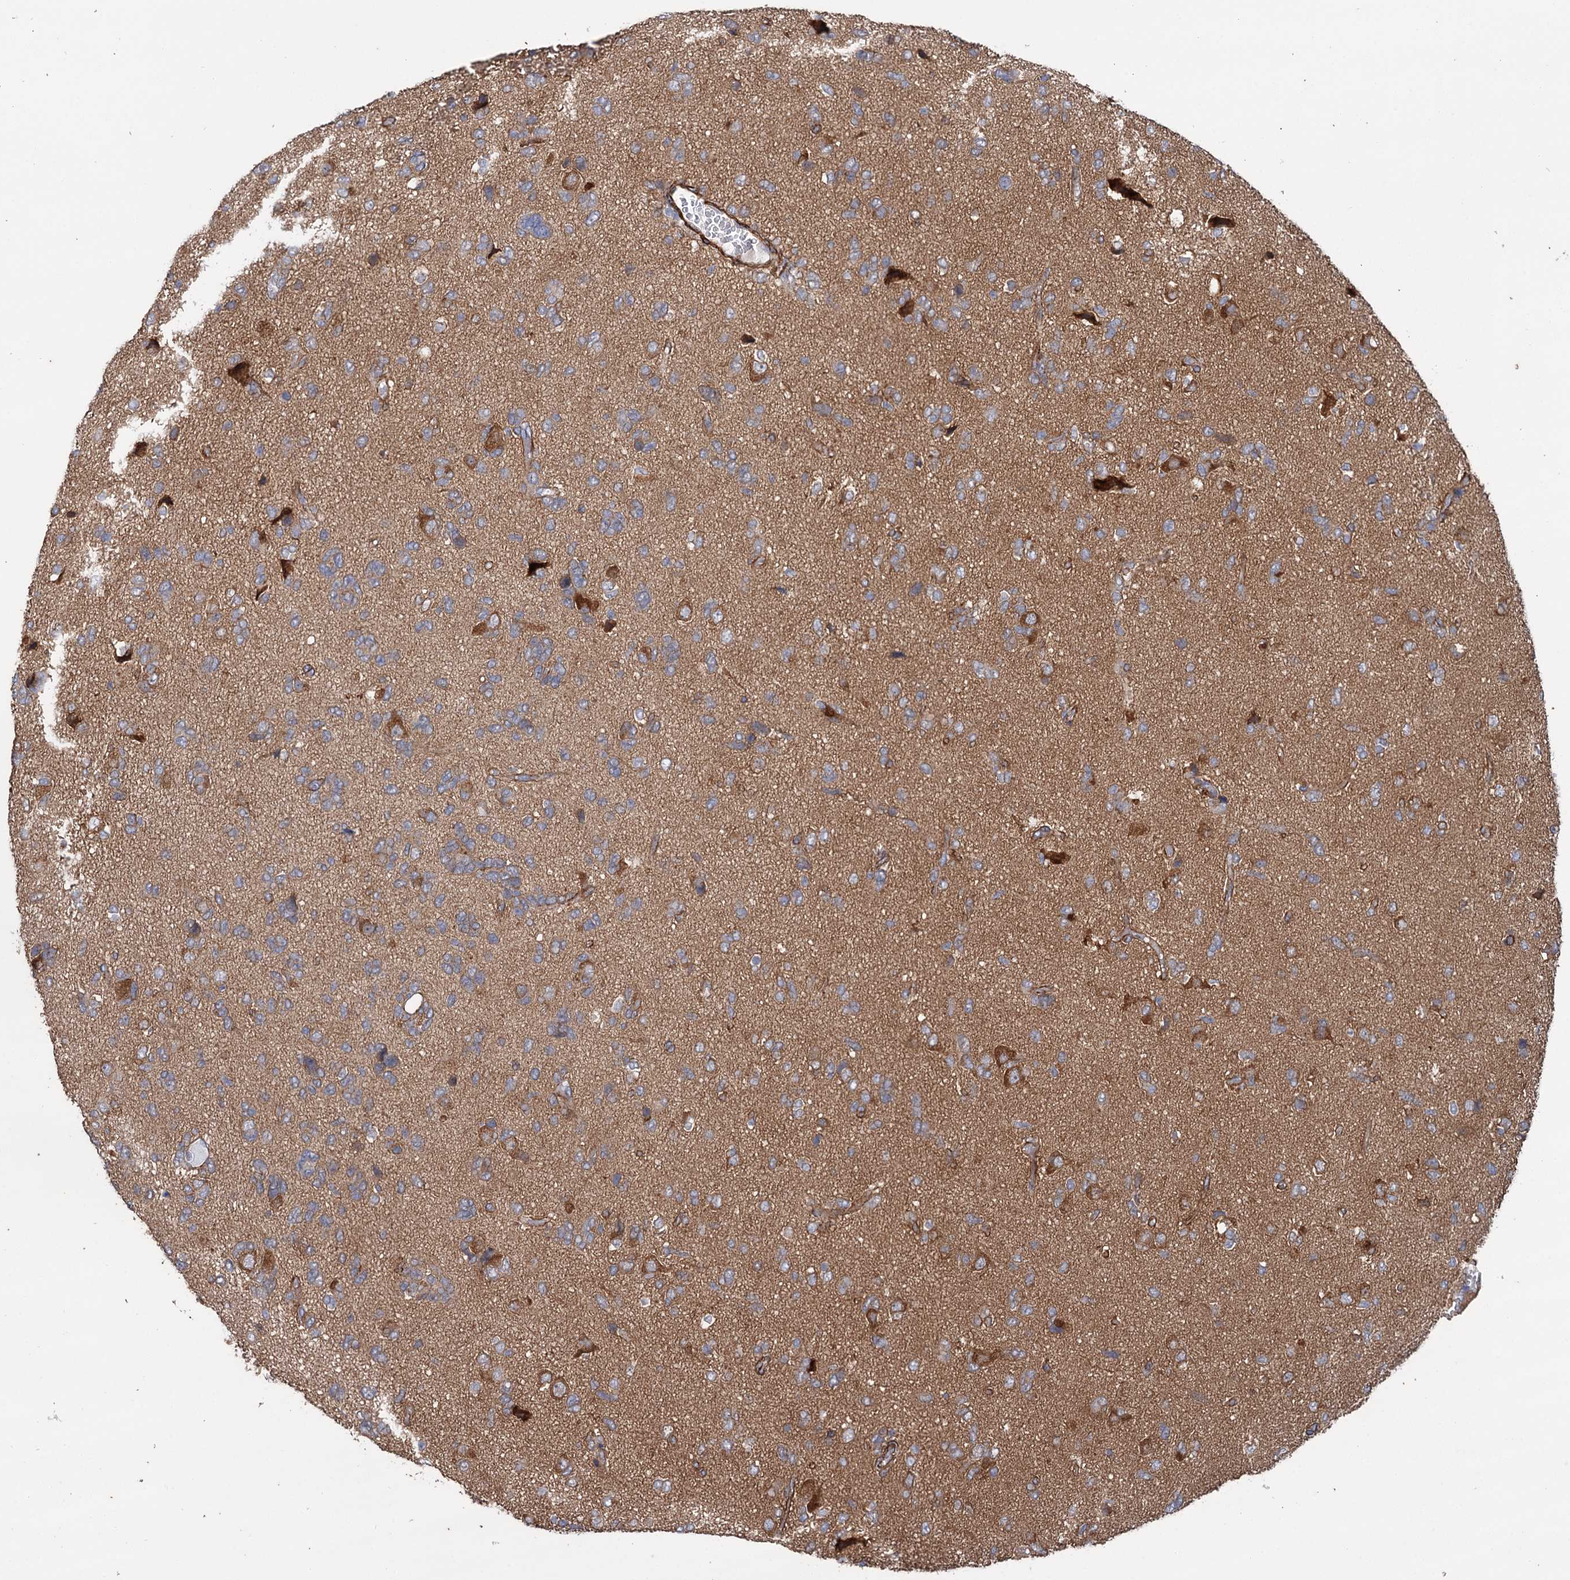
{"staining": {"intensity": "moderate", "quantity": "<25%", "location": "cytoplasmic/membranous"}, "tissue": "glioma", "cell_type": "Tumor cells", "image_type": "cancer", "snomed": [{"axis": "morphology", "description": "Glioma, malignant, High grade"}, {"axis": "topography", "description": "Brain"}], "caption": "A high-resolution photomicrograph shows IHC staining of malignant glioma (high-grade), which reveals moderate cytoplasmic/membranous positivity in approximately <25% of tumor cells. The staining was performed using DAB (3,3'-diaminobenzidine) to visualize the protein expression in brown, while the nuclei were stained in blue with hematoxylin (Magnification: 20x).", "gene": "SPATS2", "patient": {"sex": "female", "age": 59}}